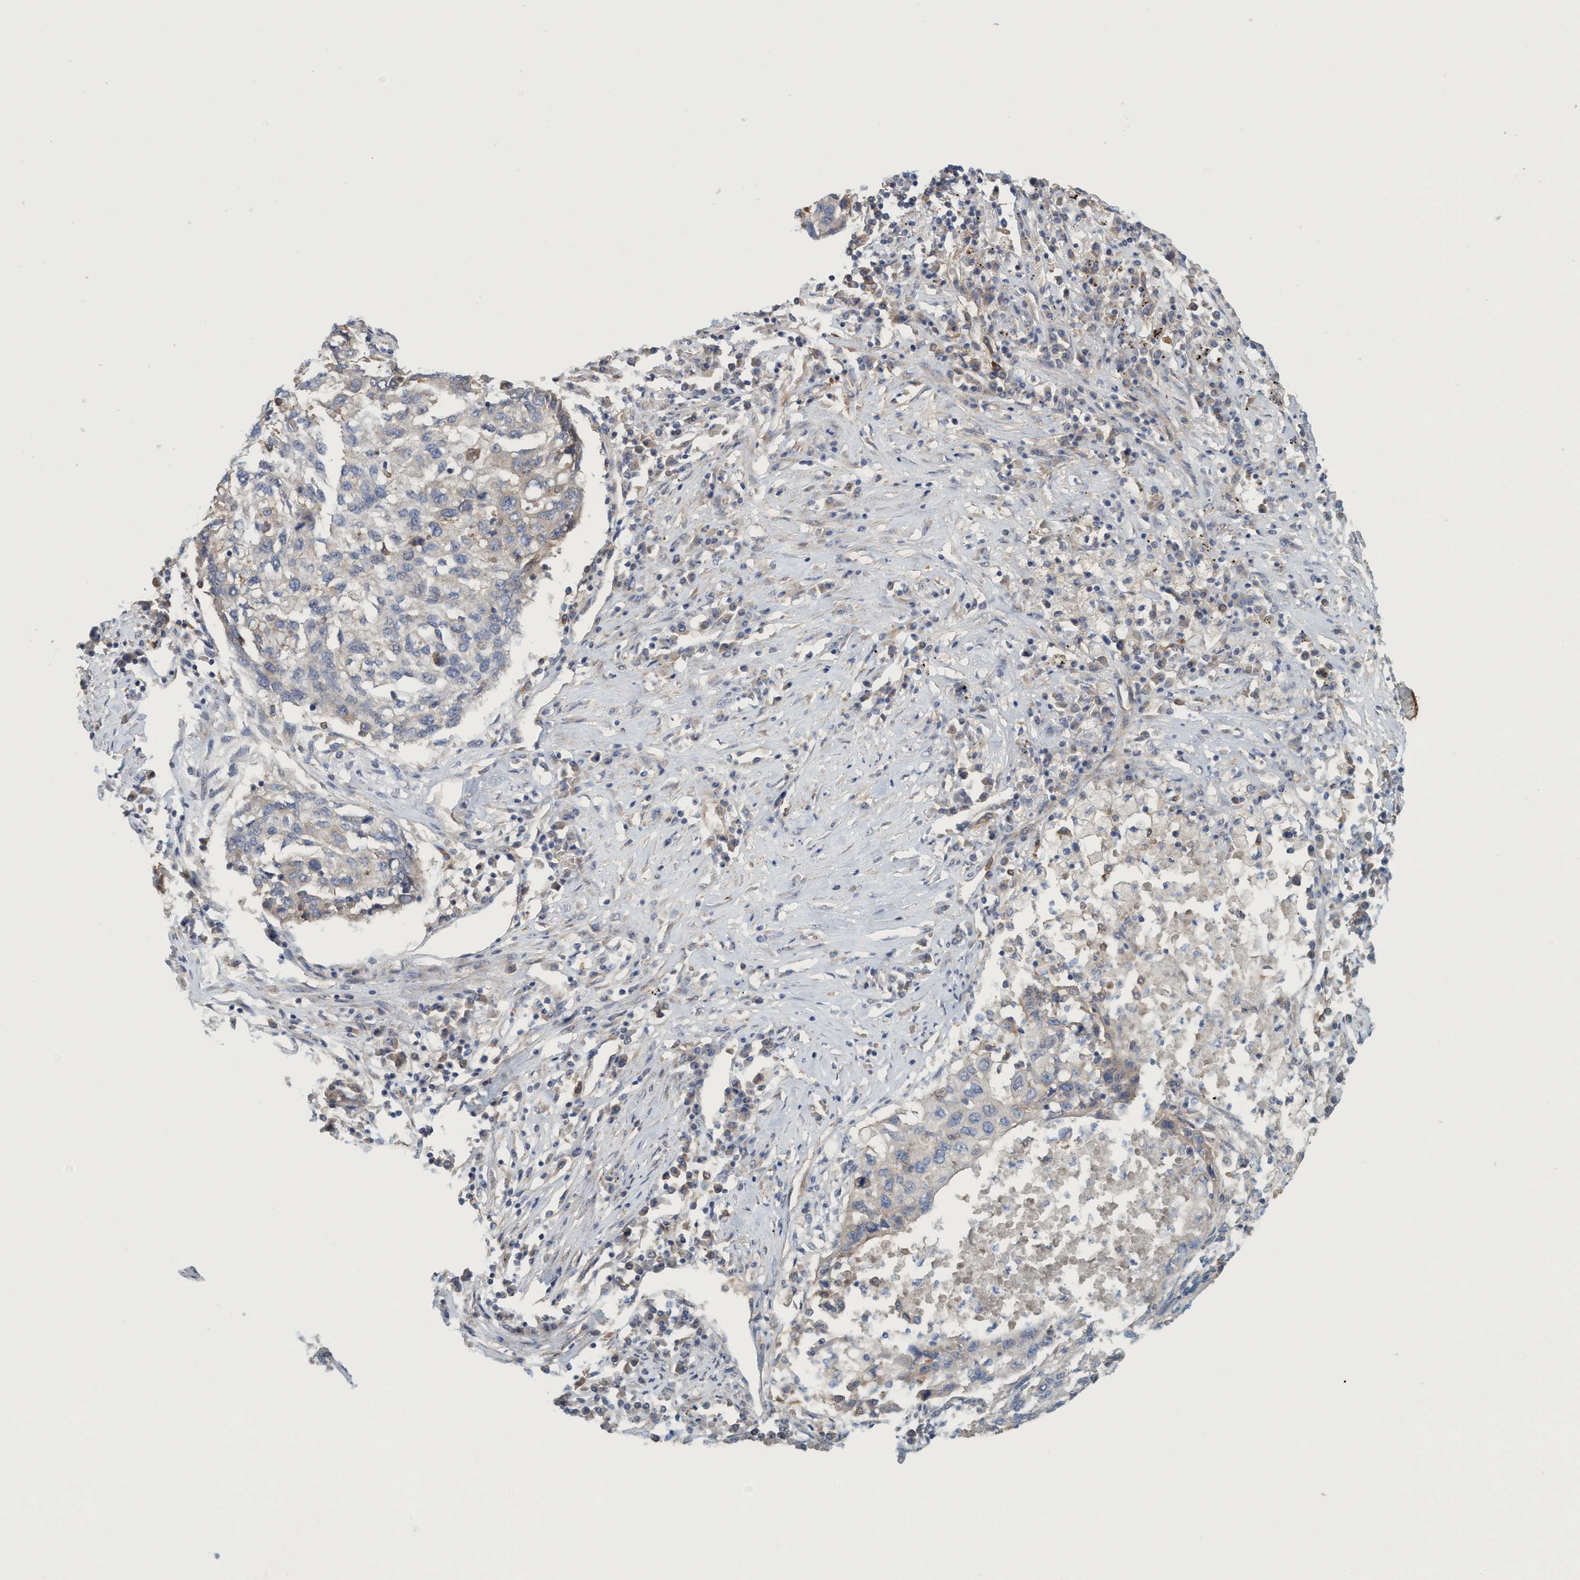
{"staining": {"intensity": "weak", "quantity": "<25%", "location": "cytoplasmic/membranous"}, "tissue": "lung cancer", "cell_type": "Tumor cells", "image_type": "cancer", "snomed": [{"axis": "morphology", "description": "Squamous cell carcinoma, NOS"}, {"axis": "topography", "description": "Lung"}], "caption": "Micrograph shows no protein expression in tumor cells of squamous cell carcinoma (lung) tissue.", "gene": "SPECC1", "patient": {"sex": "female", "age": 63}}